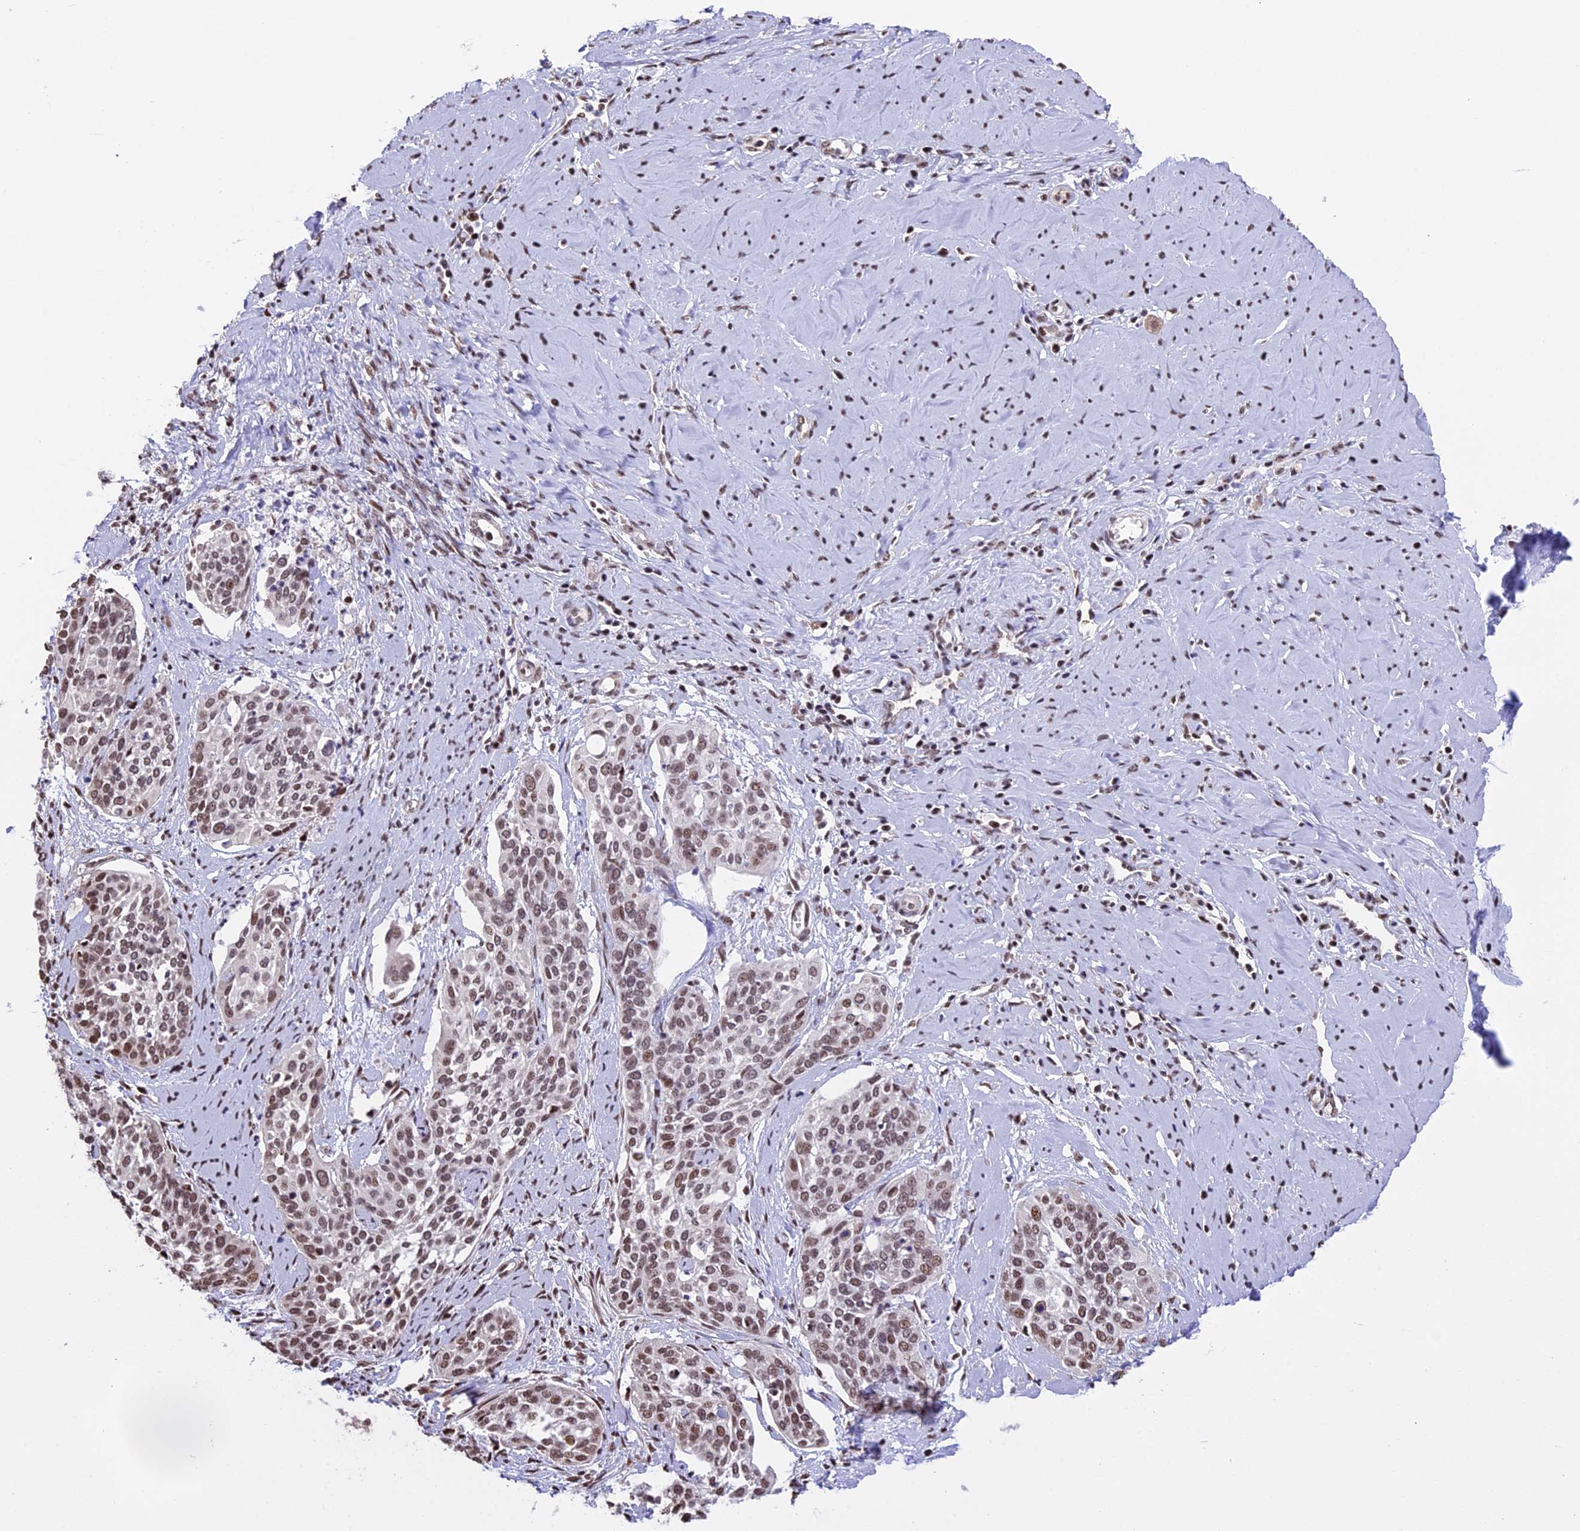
{"staining": {"intensity": "moderate", "quantity": ">75%", "location": "nuclear"}, "tissue": "cervical cancer", "cell_type": "Tumor cells", "image_type": "cancer", "snomed": [{"axis": "morphology", "description": "Squamous cell carcinoma, NOS"}, {"axis": "topography", "description": "Cervix"}], "caption": "This is a micrograph of immunohistochemistry (IHC) staining of cervical squamous cell carcinoma, which shows moderate staining in the nuclear of tumor cells.", "gene": "POLR3E", "patient": {"sex": "female", "age": 44}}